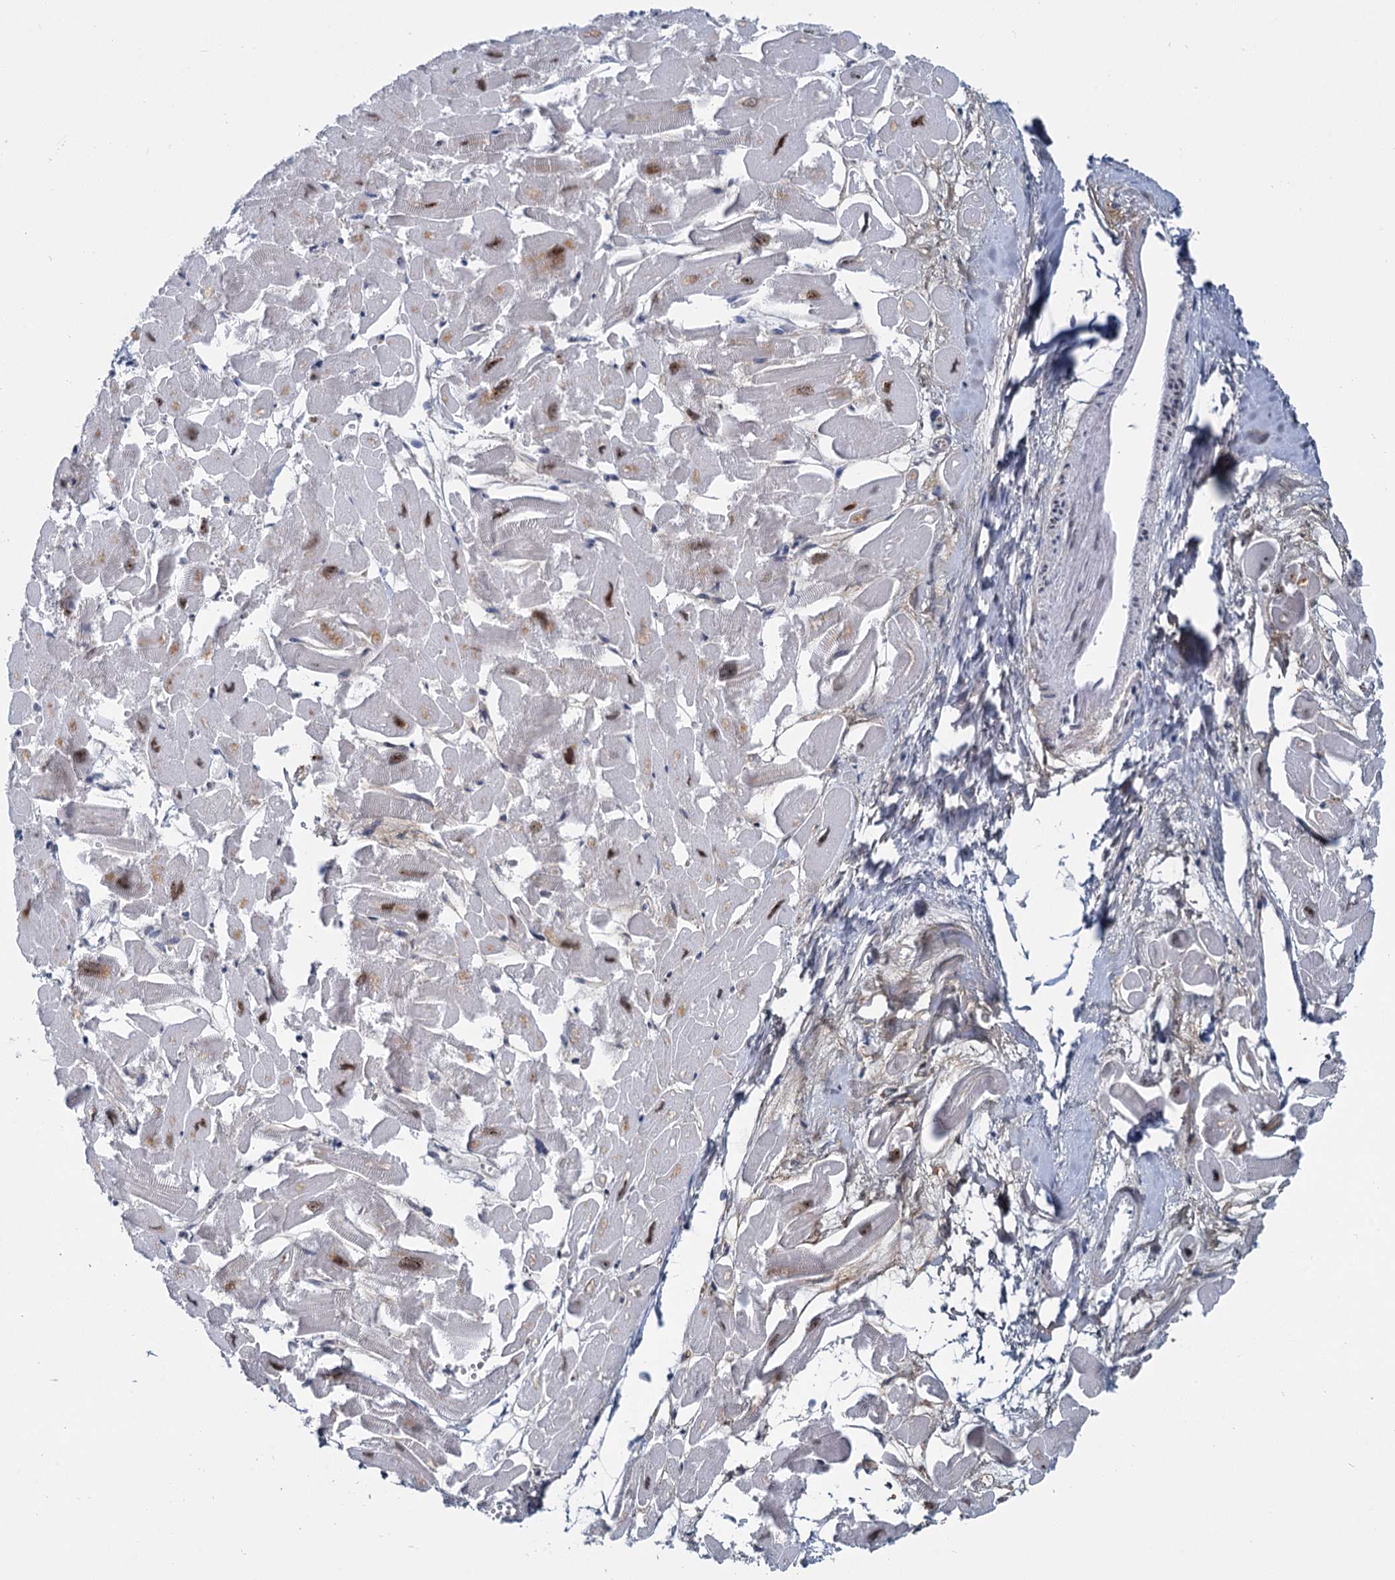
{"staining": {"intensity": "moderate", "quantity": ">75%", "location": "nuclear"}, "tissue": "heart muscle", "cell_type": "Cardiomyocytes", "image_type": "normal", "snomed": [{"axis": "morphology", "description": "Normal tissue, NOS"}, {"axis": "topography", "description": "Heart"}], "caption": "A histopathology image showing moderate nuclear expression in approximately >75% of cardiomyocytes in benign heart muscle, as visualized by brown immunohistochemical staining.", "gene": "RPRD1A", "patient": {"sex": "male", "age": 54}}